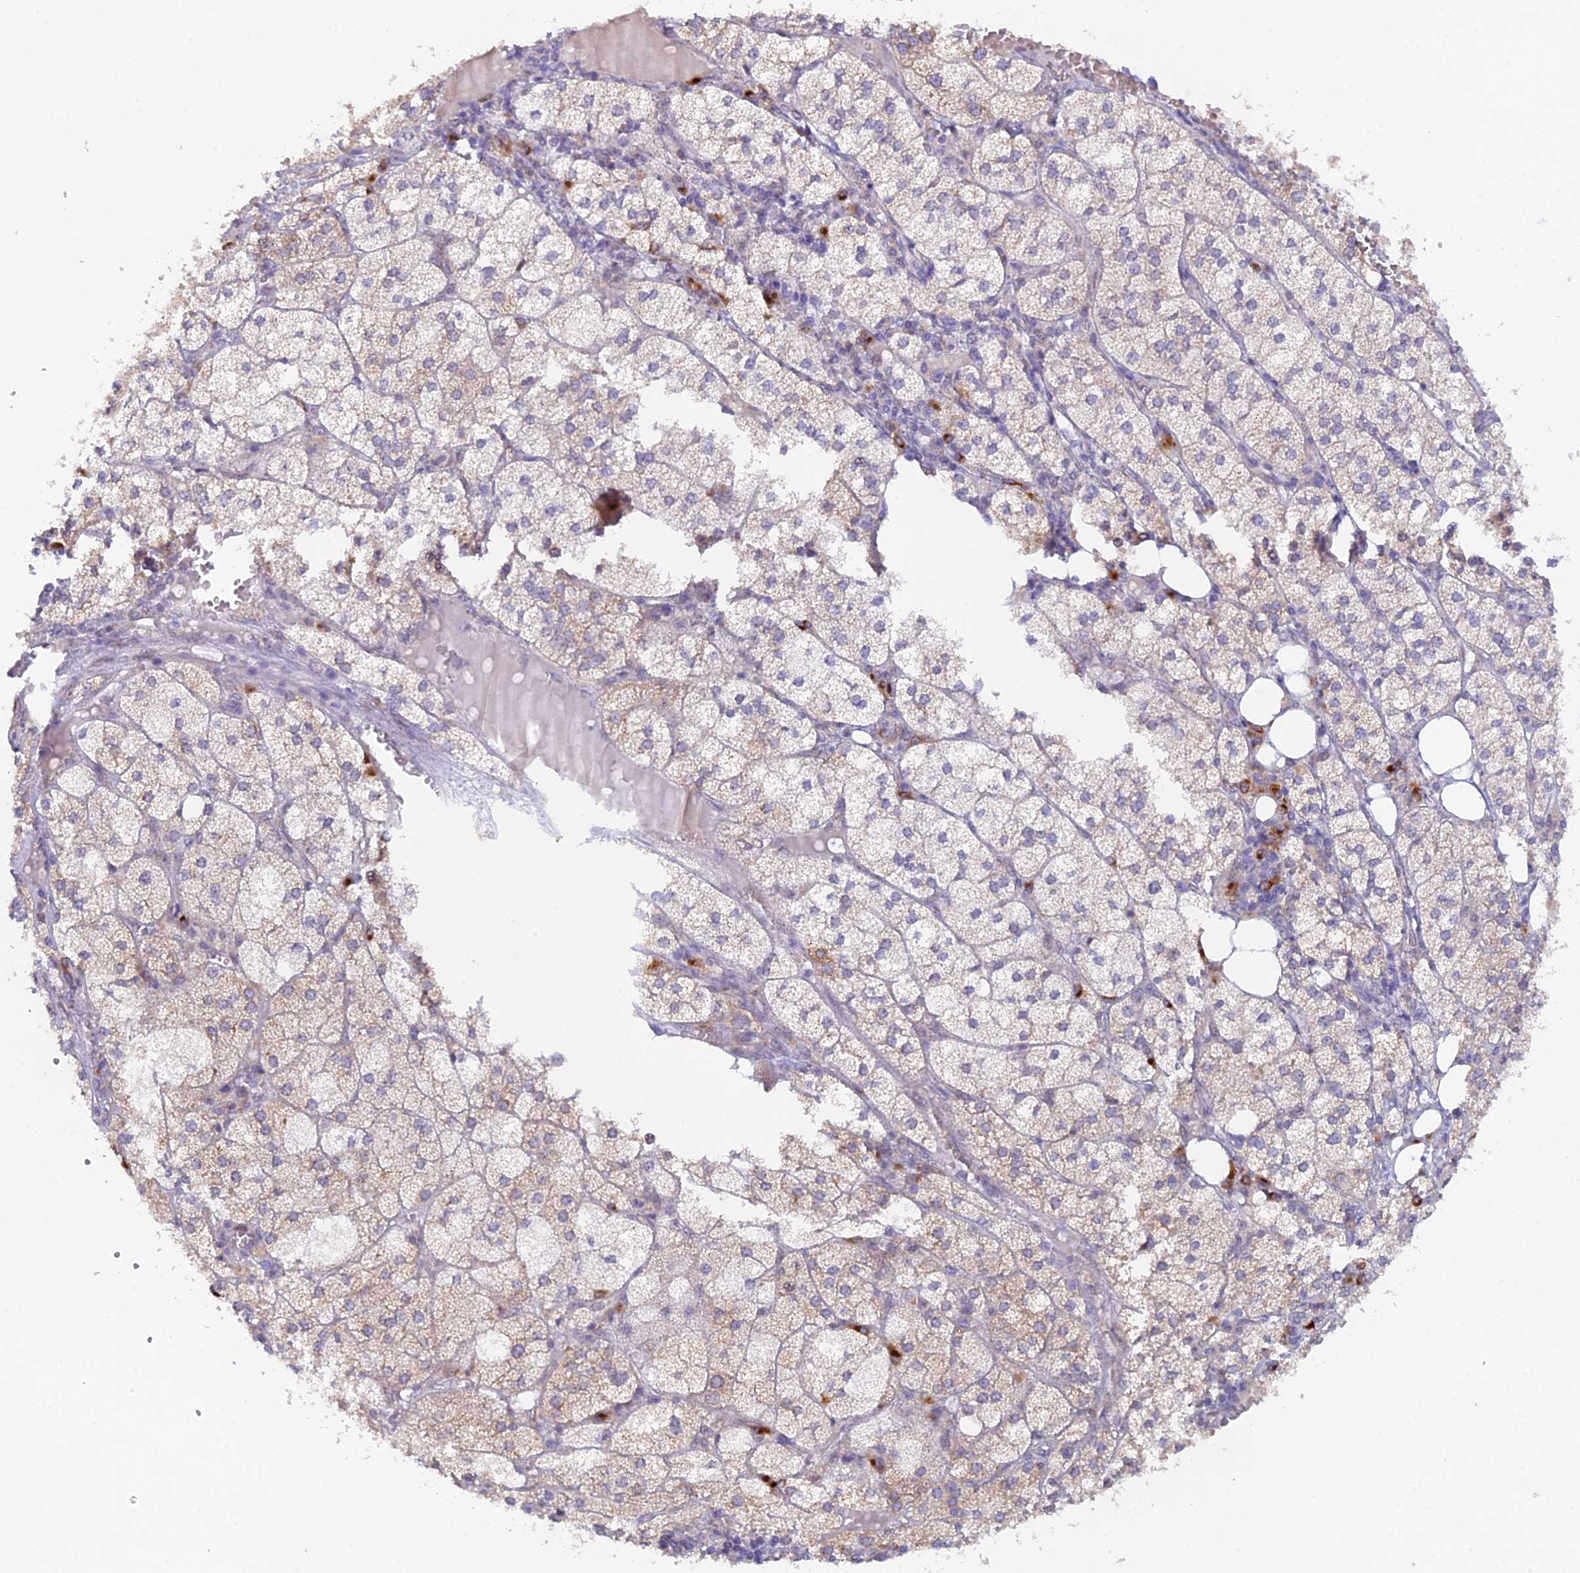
{"staining": {"intensity": "weak", "quantity": "25%-75%", "location": "cytoplasmic/membranous"}, "tissue": "adrenal gland", "cell_type": "Glandular cells", "image_type": "normal", "snomed": [{"axis": "morphology", "description": "Normal tissue, NOS"}, {"axis": "topography", "description": "Adrenal gland"}], "caption": "Weak cytoplasmic/membranous protein expression is identified in about 25%-75% of glandular cells in adrenal gland.", "gene": "SNX17", "patient": {"sex": "female", "age": 61}}